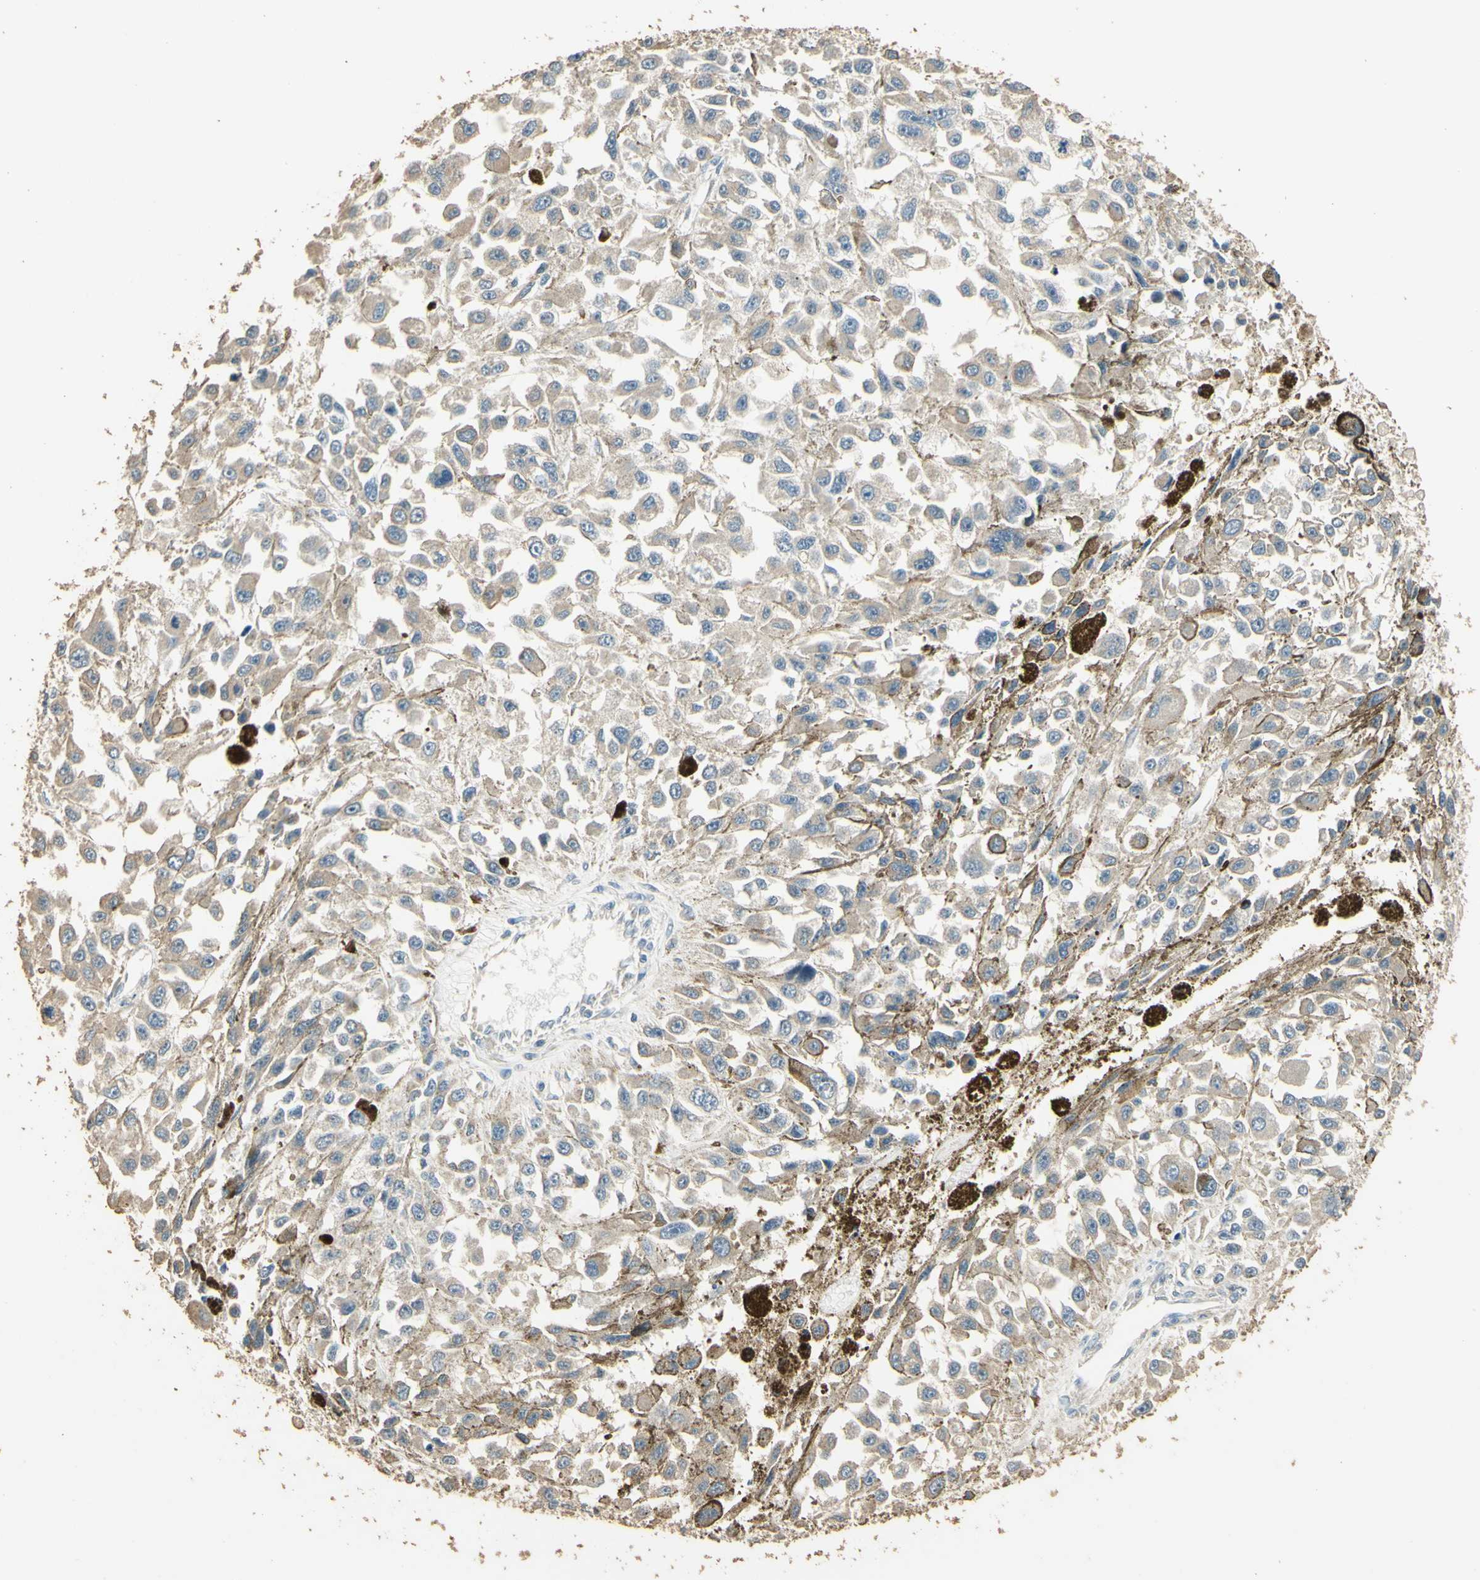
{"staining": {"intensity": "negative", "quantity": "none", "location": "none"}, "tissue": "melanoma", "cell_type": "Tumor cells", "image_type": "cancer", "snomed": [{"axis": "morphology", "description": "Malignant melanoma, Metastatic site"}, {"axis": "topography", "description": "Lymph node"}], "caption": "Micrograph shows no protein positivity in tumor cells of melanoma tissue.", "gene": "ARHGEF17", "patient": {"sex": "male", "age": 59}}